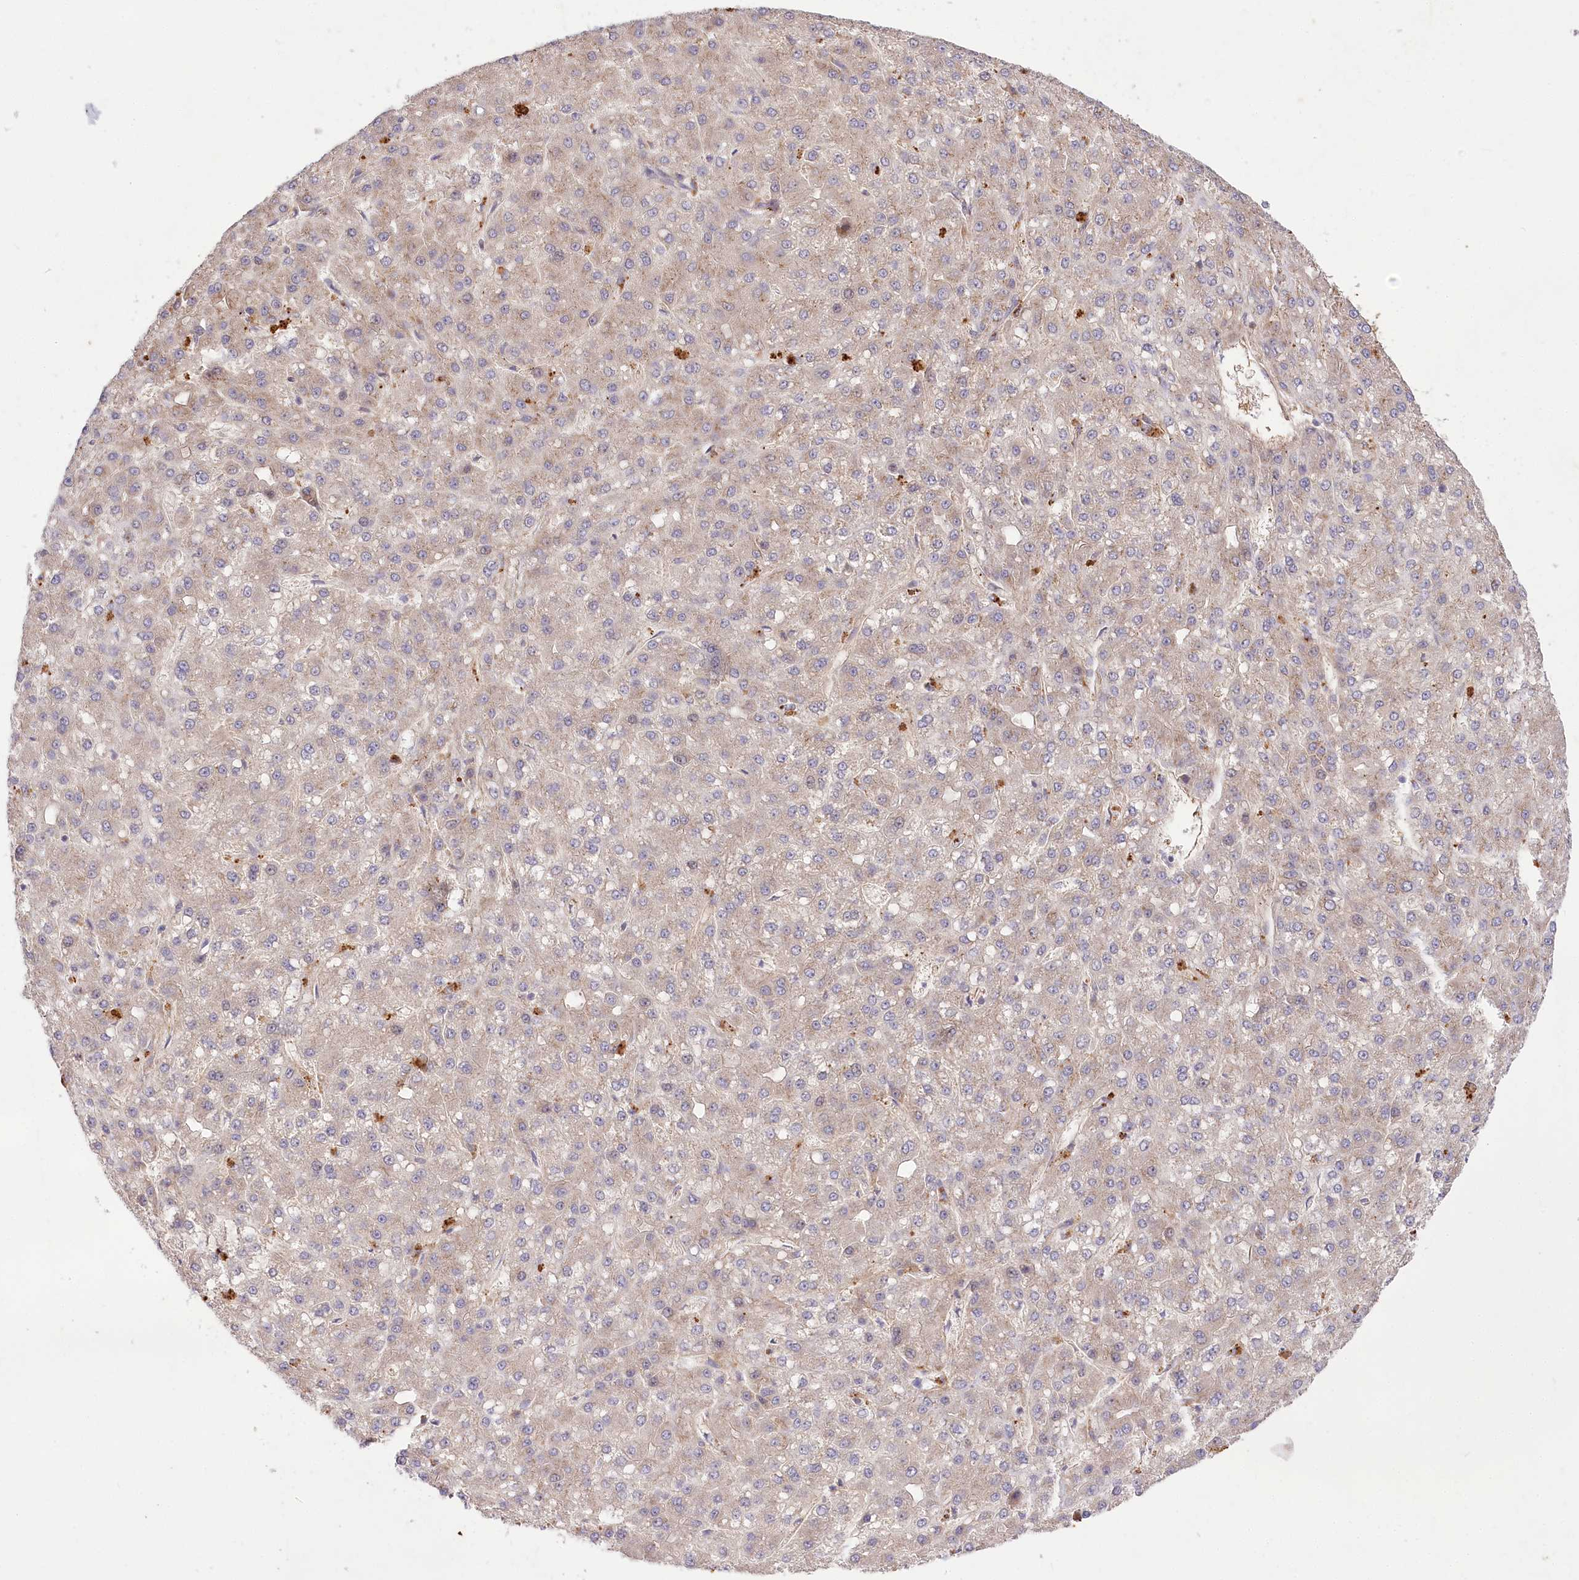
{"staining": {"intensity": "negative", "quantity": "none", "location": "none"}, "tissue": "liver cancer", "cell_type": "Tumor cells", "image_type": "cancer", "snomed": [{"axis": "morphology", "description": "Carcinoma, Hepatocellular, NOS"}, {"axis": "topography", "description": "Liver"}], "caption": "The immunohistochemistry histopathology image has no significant expression in tumor cells of liver cancer tissue. The staining was performed using DAB (3,3'-diaminobenzidine) to visualize the protein expression in brown, while the nuclei were stained in blue with hematoxylin (Magnification: 20x).", "gene": "TRUB1", "patient": {"sex": "male", "age": 67}}